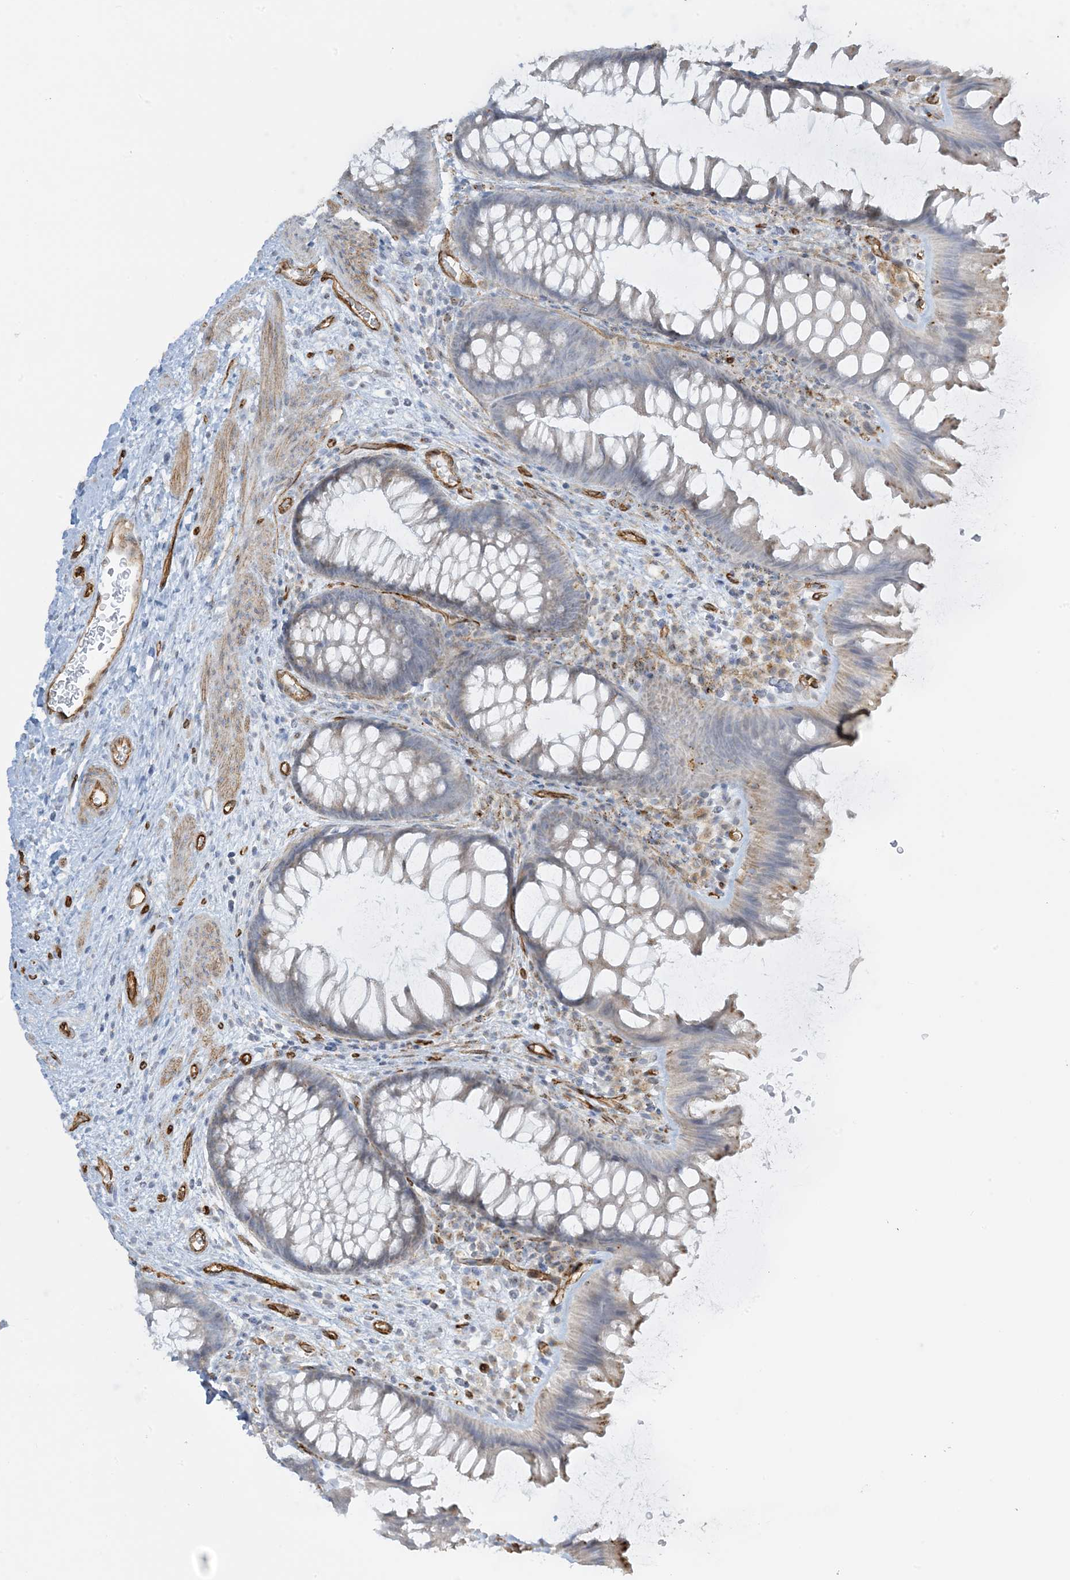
{"staining": {"intensity": "moderate", "quantity": ">75%", "location": "cytoplasmic/membranous"}, "tissue": "colon", "cell_type": "Endothelial cells", "image_type": "normal", "snomed": [{"axis": "morphology", "description": "Normal tissue, NOS"}, {"axis": "topography", "description": "Colon"}], "caption": "Moderate cytoplasmic/membranous staining for a protein is appreciated in approximately >75% of endothelial cells of normal colon using IHC.", "gene": "AGA", "patient": {"sex": "female", "age": 62}}